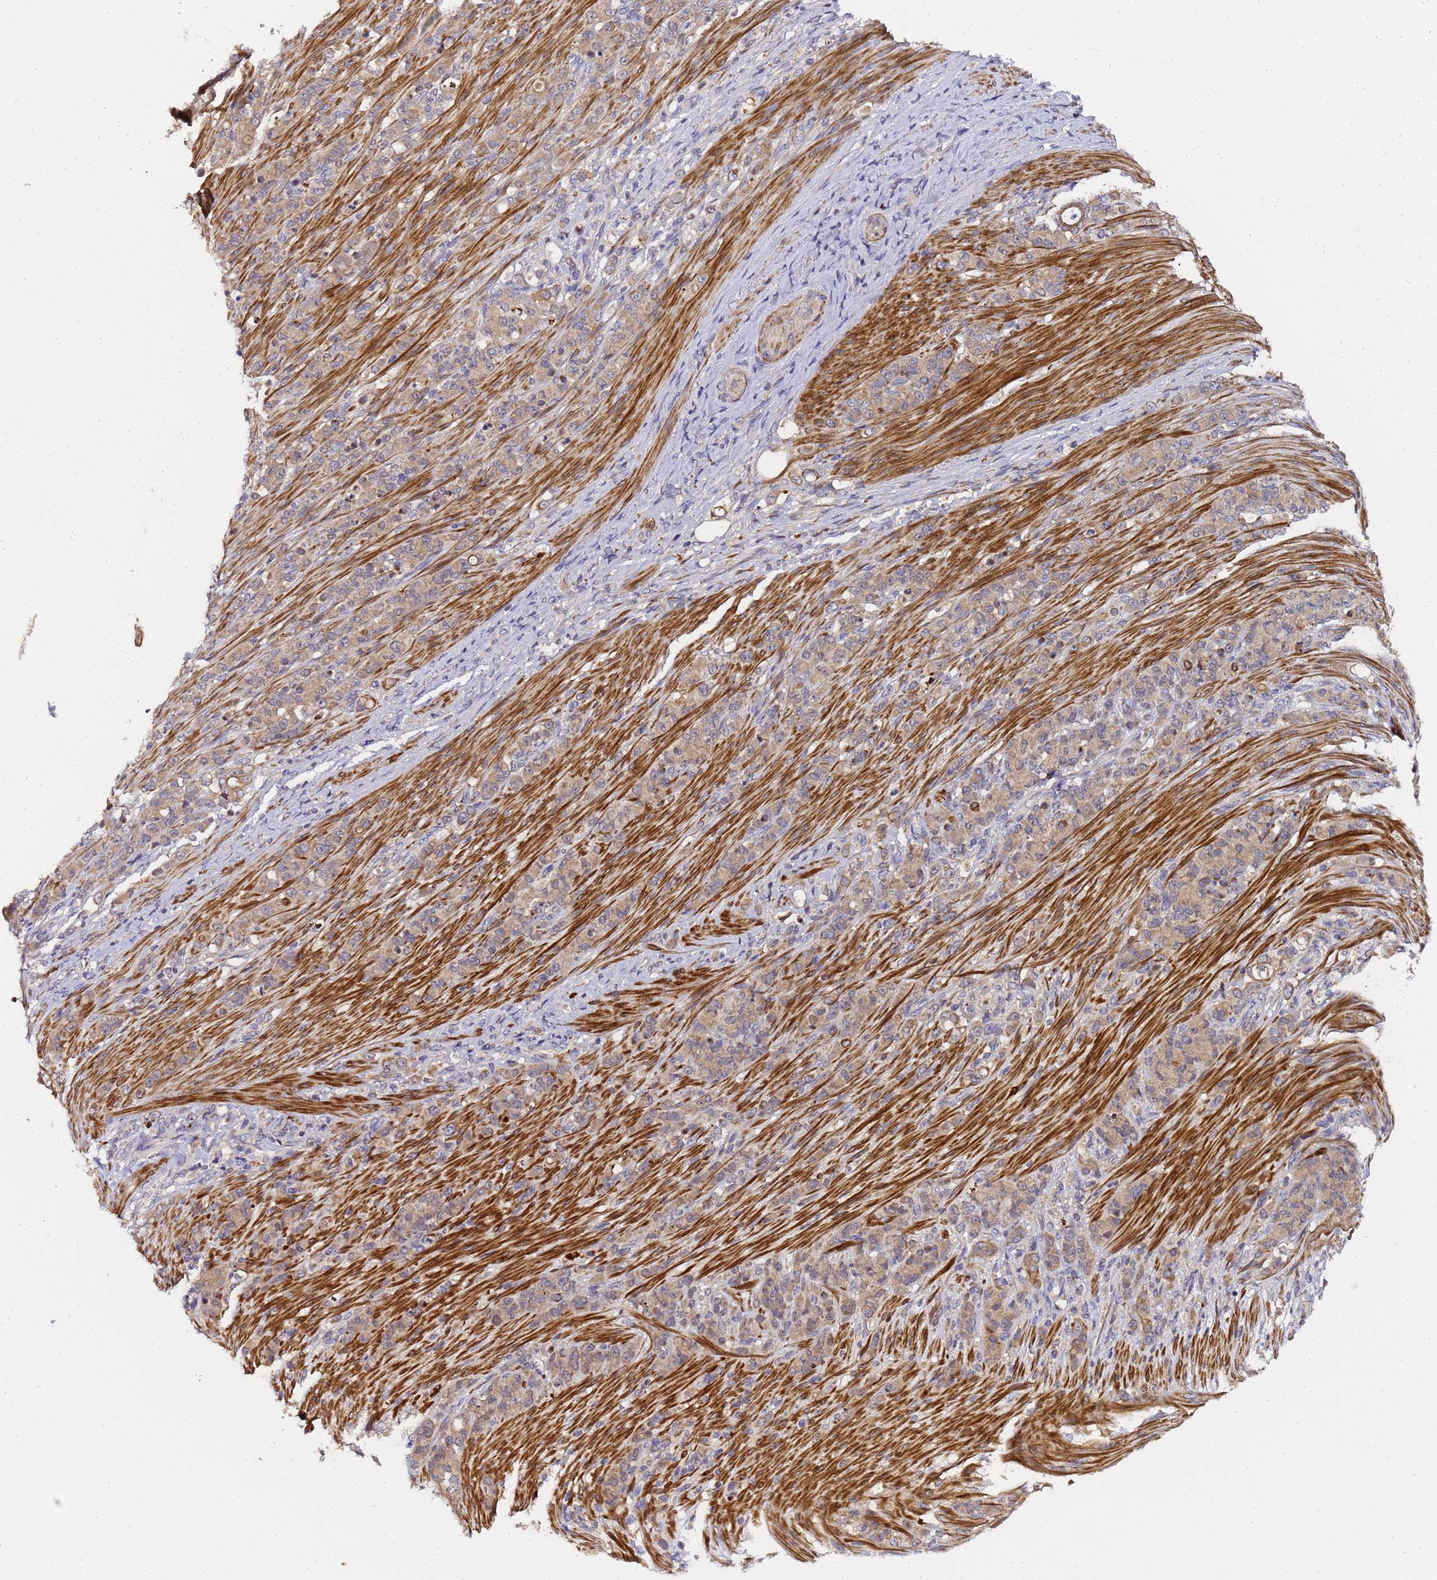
{"staining": {"intensity": "weak", "quantity": ">75%", "location": "cytoplasmic/membranous"}, "tissue": "stomach cancer", "cell_type": "Tumor cells", "image_type": "cancer", "snomed": [{"axis": "morphology", "description": "Adenocarcinoma, NOS"}, {"axis": "topography", "description": "Stomach"}], "caption": "Immunohistochemical staining of stomach adenocarcinoma reveals weak cytoplasmic/membranous protein staining in approximately >75% of tumor cells.", "gene": "LGI4", "patient": {"sex": "female", "age": 79}}